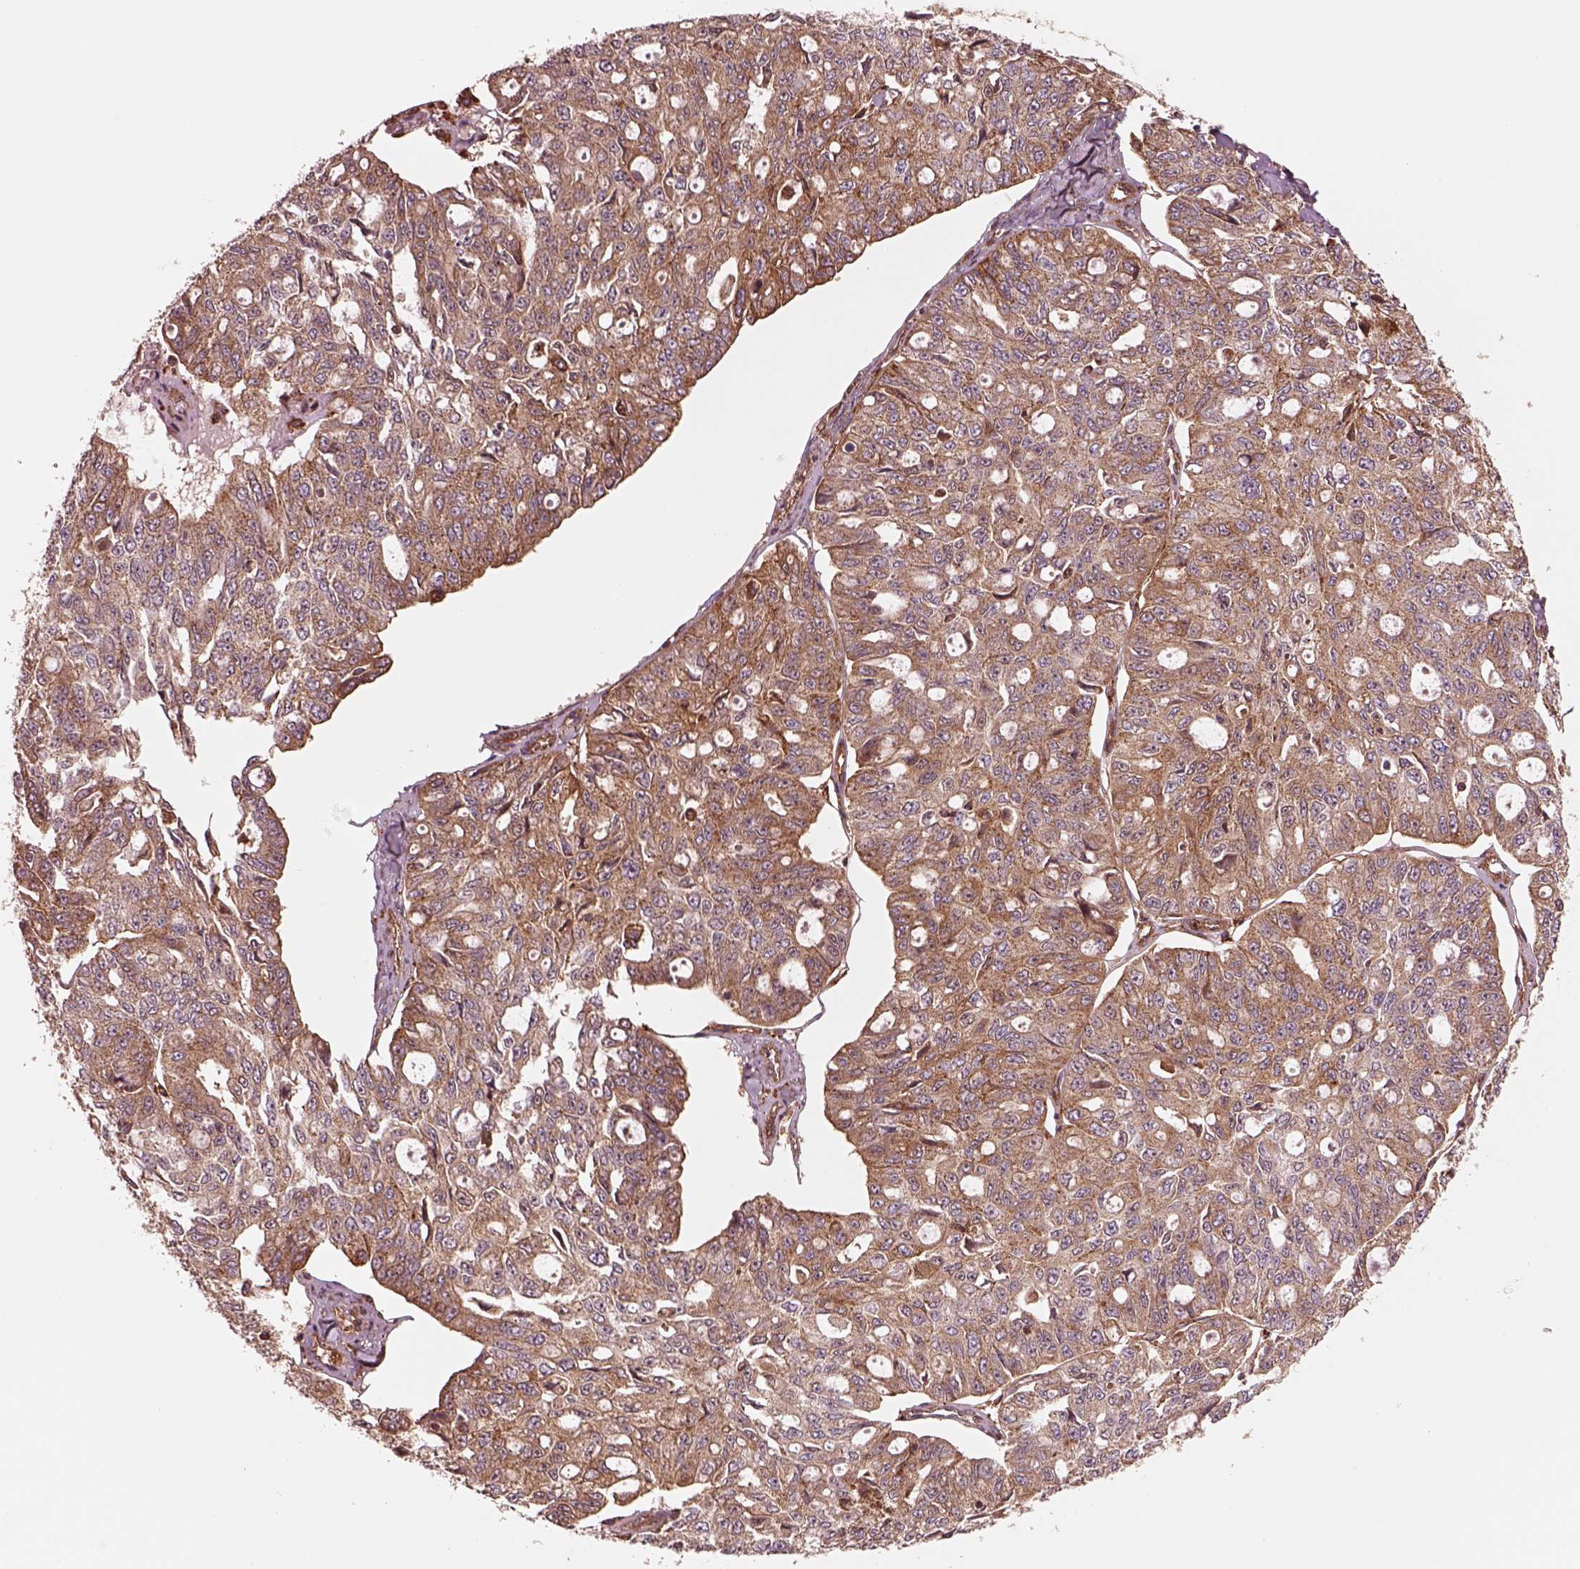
{"staining": {"intensity": "moderate", "quantity": "25%-75%", "location": "cytoplasmic/membranous"}, "tissue": "ovarian cancer", "cell_type": "Tumor cells", "image_type": "cancer", "snomed": [{"axis": "morphology", "description": "Carcinoma, endometroid"}, {"axis": "topography", "description": "Ovary"}], "caption": "An image of endometroid carcinoma (ovarian) stained for a protein demonstrates moderate cytoplasmic/membranous brown staining in tumor cells.", "gene": "WASHC2A", "patient": {"sex": "female", "age": 65}}